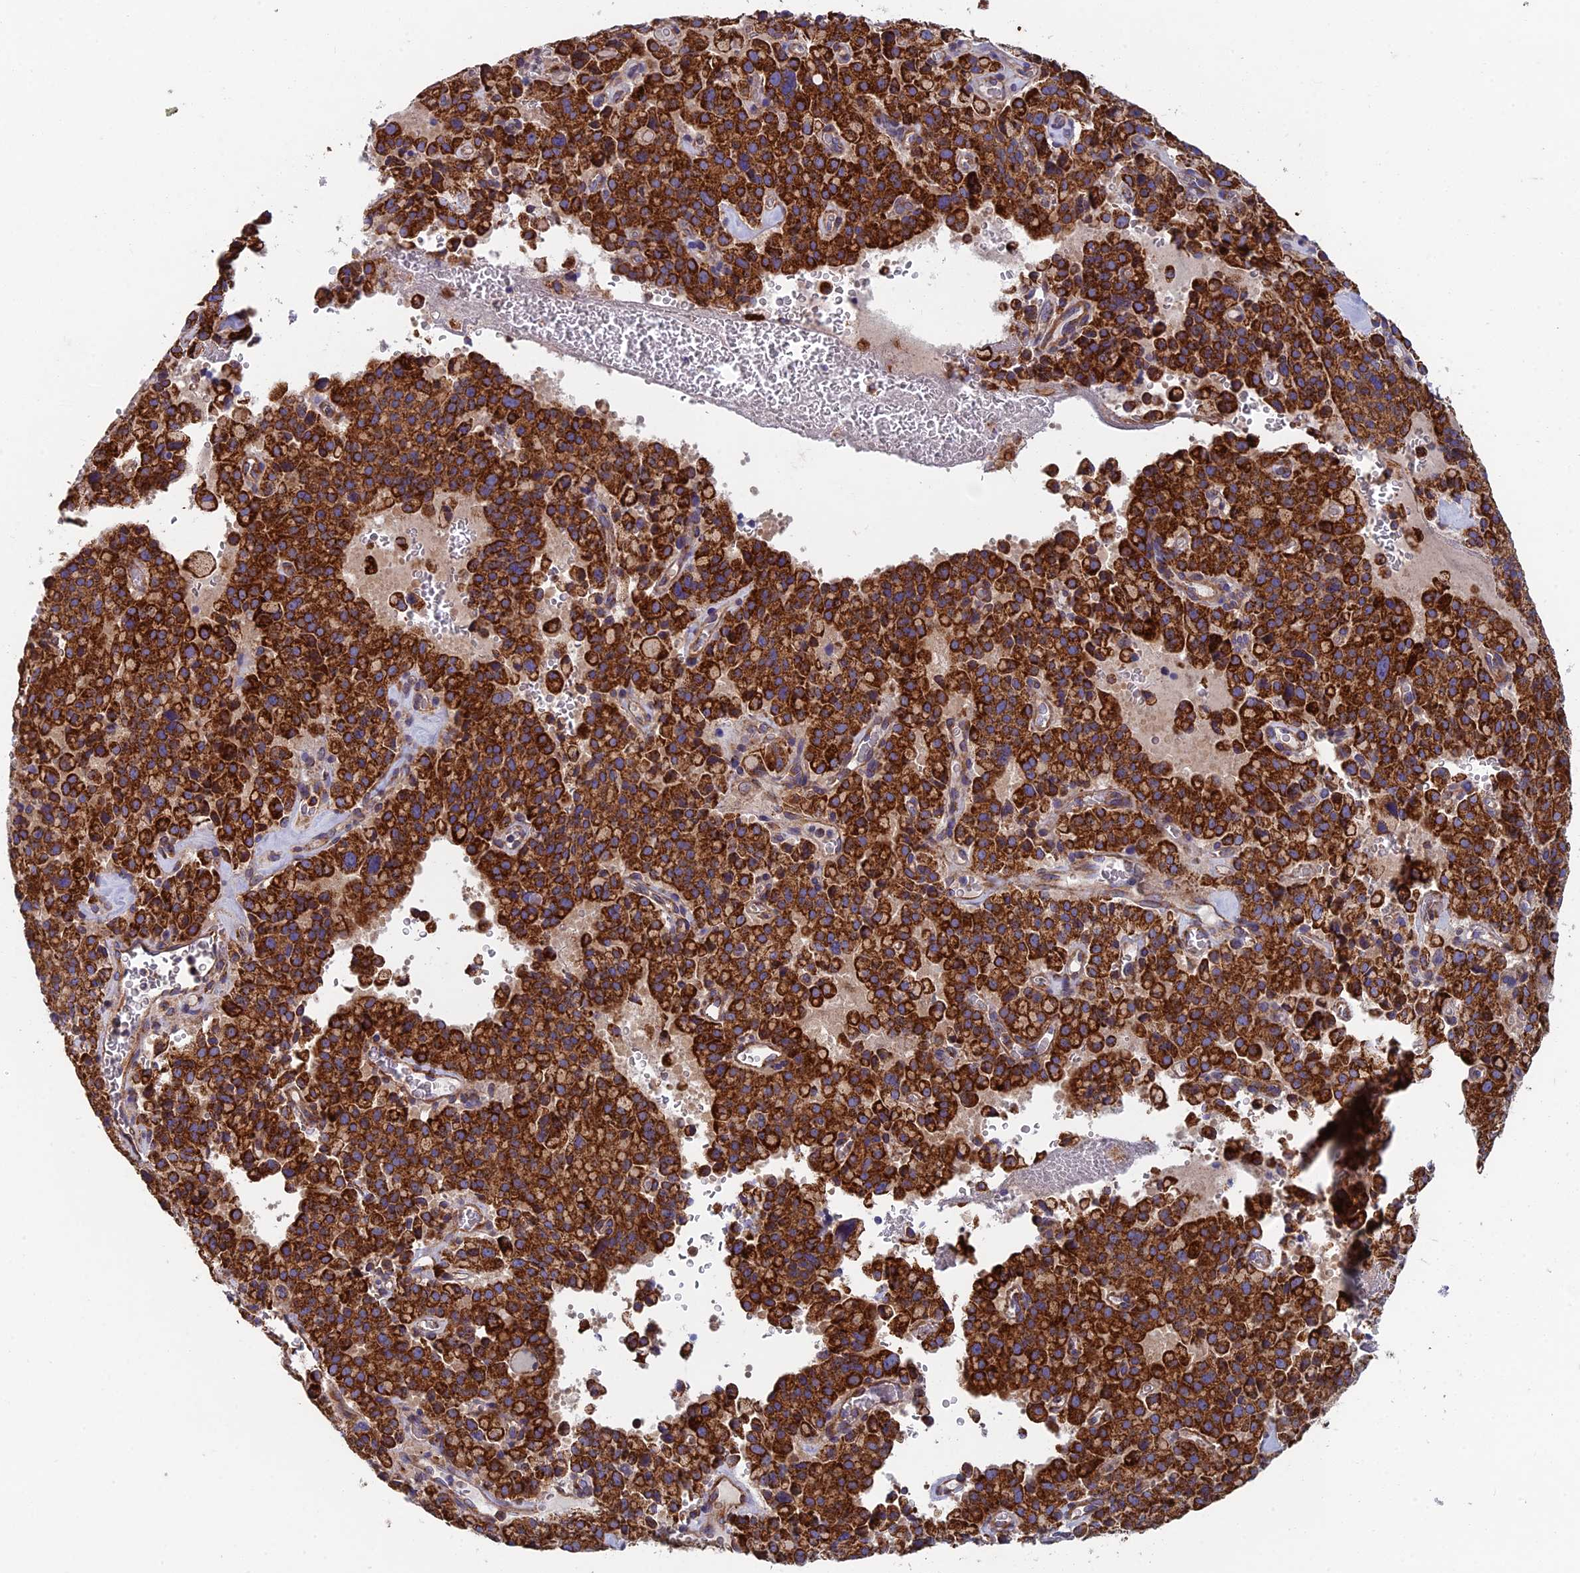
{"staining": {"intensity": "strong", "quantity": ">75%", "location": "cytoplasmic/membranous"}, "tissue": "pancreatic cancer", "cell_type": "Tumor cells", "image_type": "cancer", "snomed": [{"axis": "morphology", "description": "Adenocarcinoma, NOS"}, {"axis": "topography", "description": "Pancreas"}], "caption": "Approximately >75% of tumor cells in human pancreatic cancer exhibit strong cytoplasmic/membranous protein expression as visualized by brown immunohistochemical staining.", "gene": "MRPS9", "patient": {"sex": "male", "age": 65}}